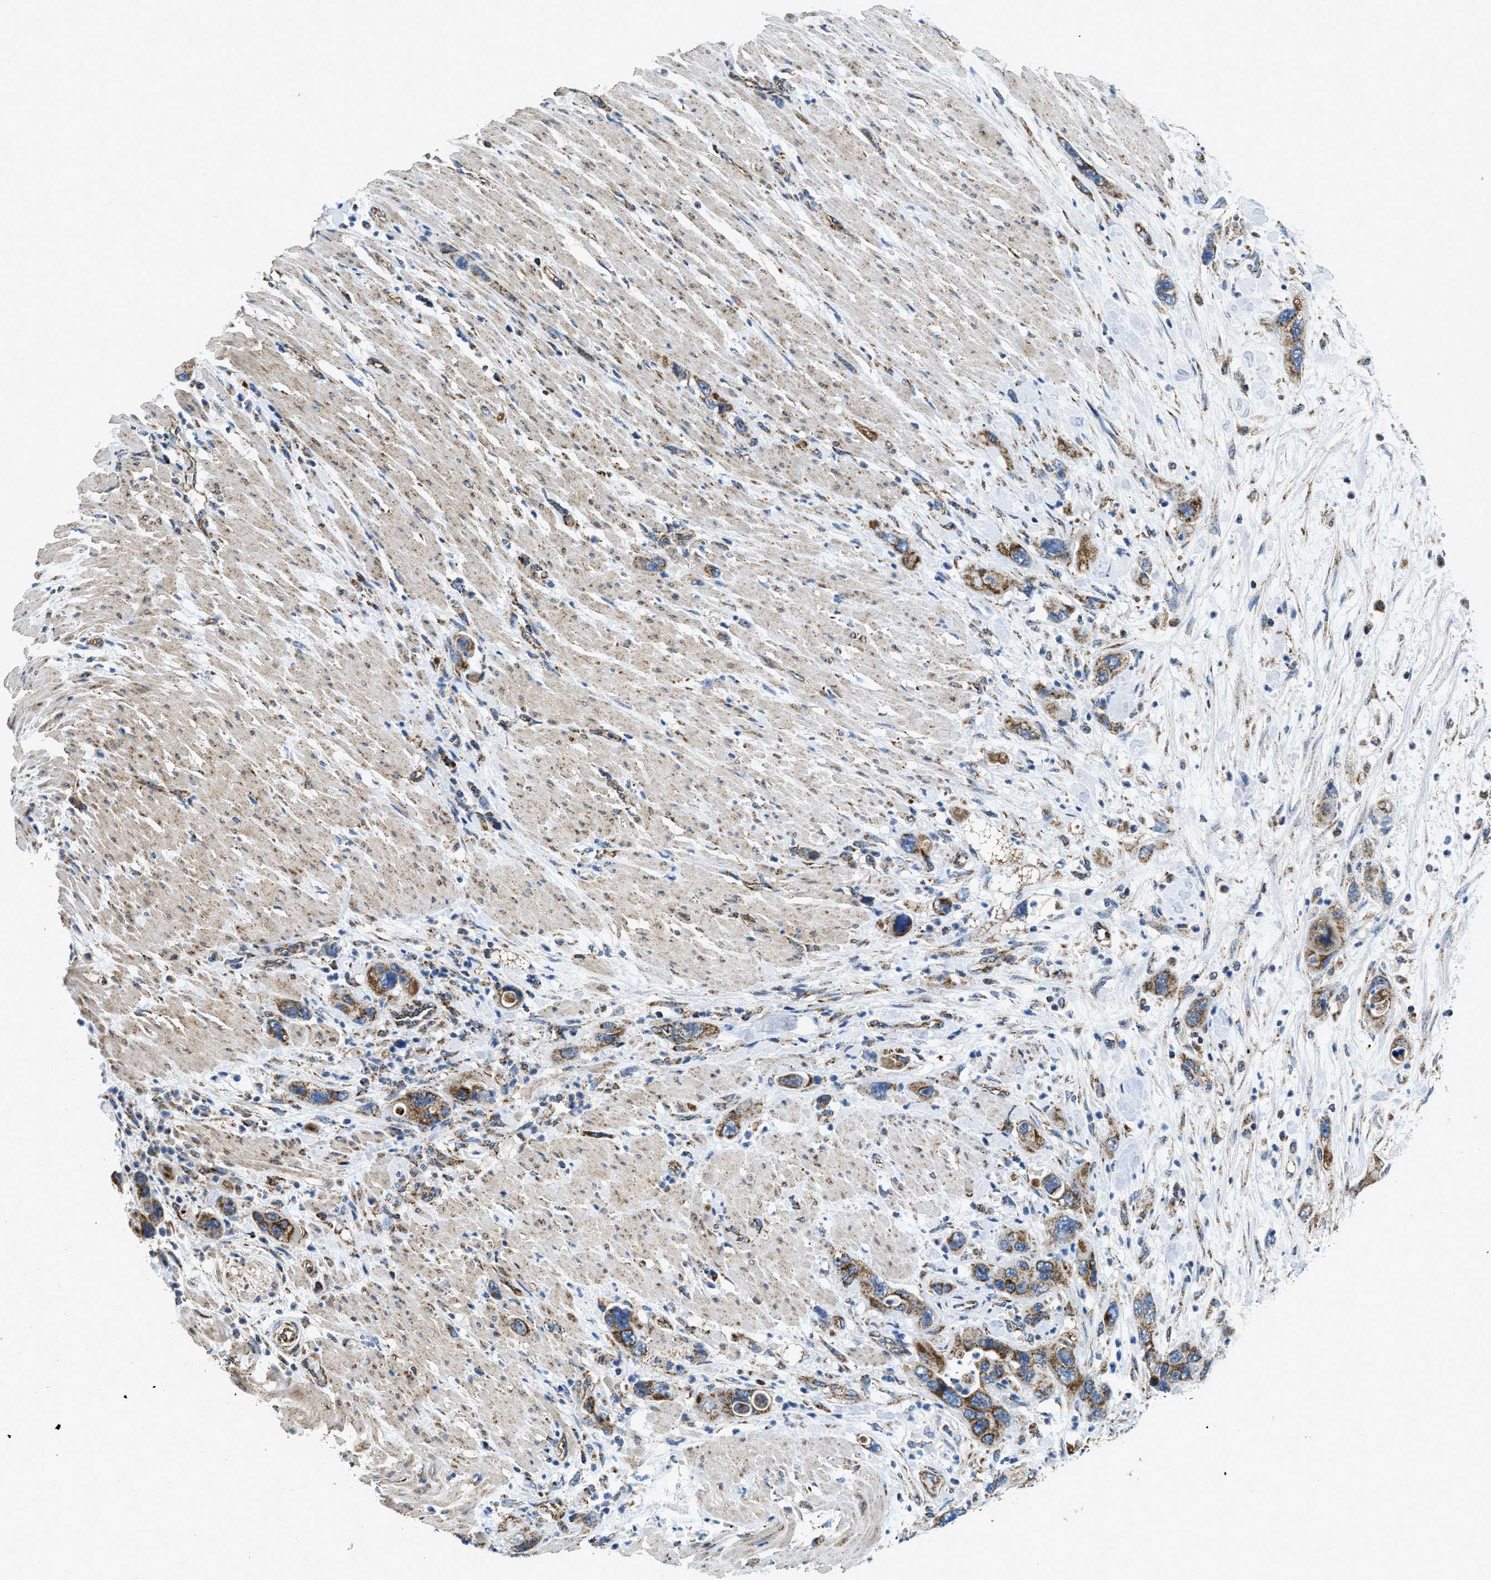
{"staining": {"intensity": "moderate", "quantity": ">75%", "location": "cytoplasmic/membranous"}, "tissue": "pancreatic cancer", "cell_type": "Tumor cells", "image_type": "cancer", "snomed": [{"axis": "morphology", "description": "Normal tissue, NOS"}, {"axis": "morphology", "description": "Adenocarcinoma, NOS"}, {"axis": "topography", "description": "Pancreas"}], "caption": "Protein expression analysis of human pancreatic cancer (adenocarcinoma) reveals moderate cytoplasmic/membranous positivity in approximately >75% of tumor cells. The protein is shown in brown color, while the nuclei are stained blue.", "gene": "STK33", "patient": {"sex": "female", "age": 71}}